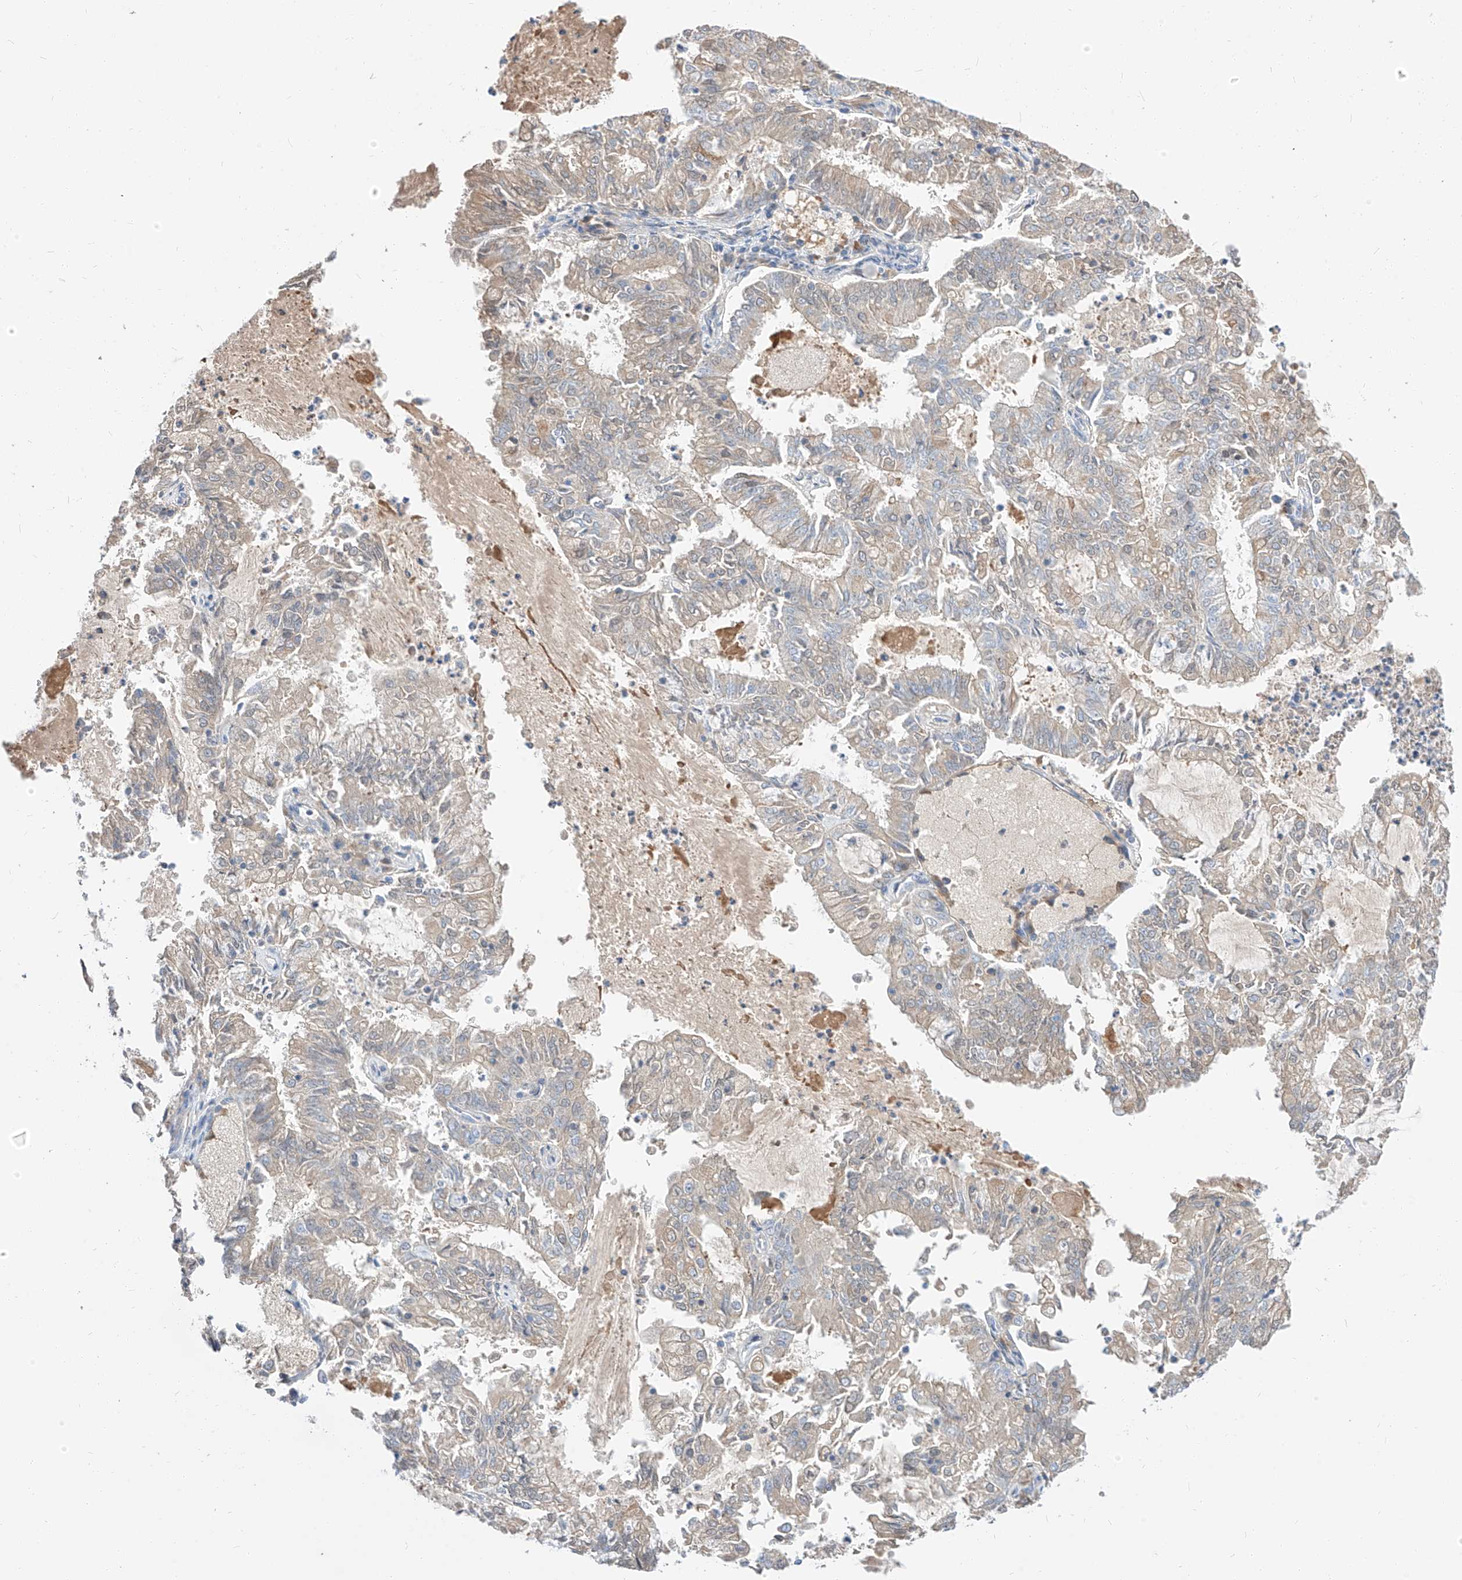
{"staining": {"intensity": "negative", "quantity": "none", "location": "none"}, "tissue": "endometrial cancer", "cell_type": "Tumor cells", "image_type": "cancer", "snomed": [{"axis": "morphology", "description": "Adenocarcinoma, NOS"}, {"axis": "topography", "description": "Endometrium"}], "caption": "A histopathology image of endometrial cancer (adenocarcinoma) stained for a protein displays no brown staining in tumor cells.", "gene": "MAP7", "patient": {"sex": "female", "age": 57}}